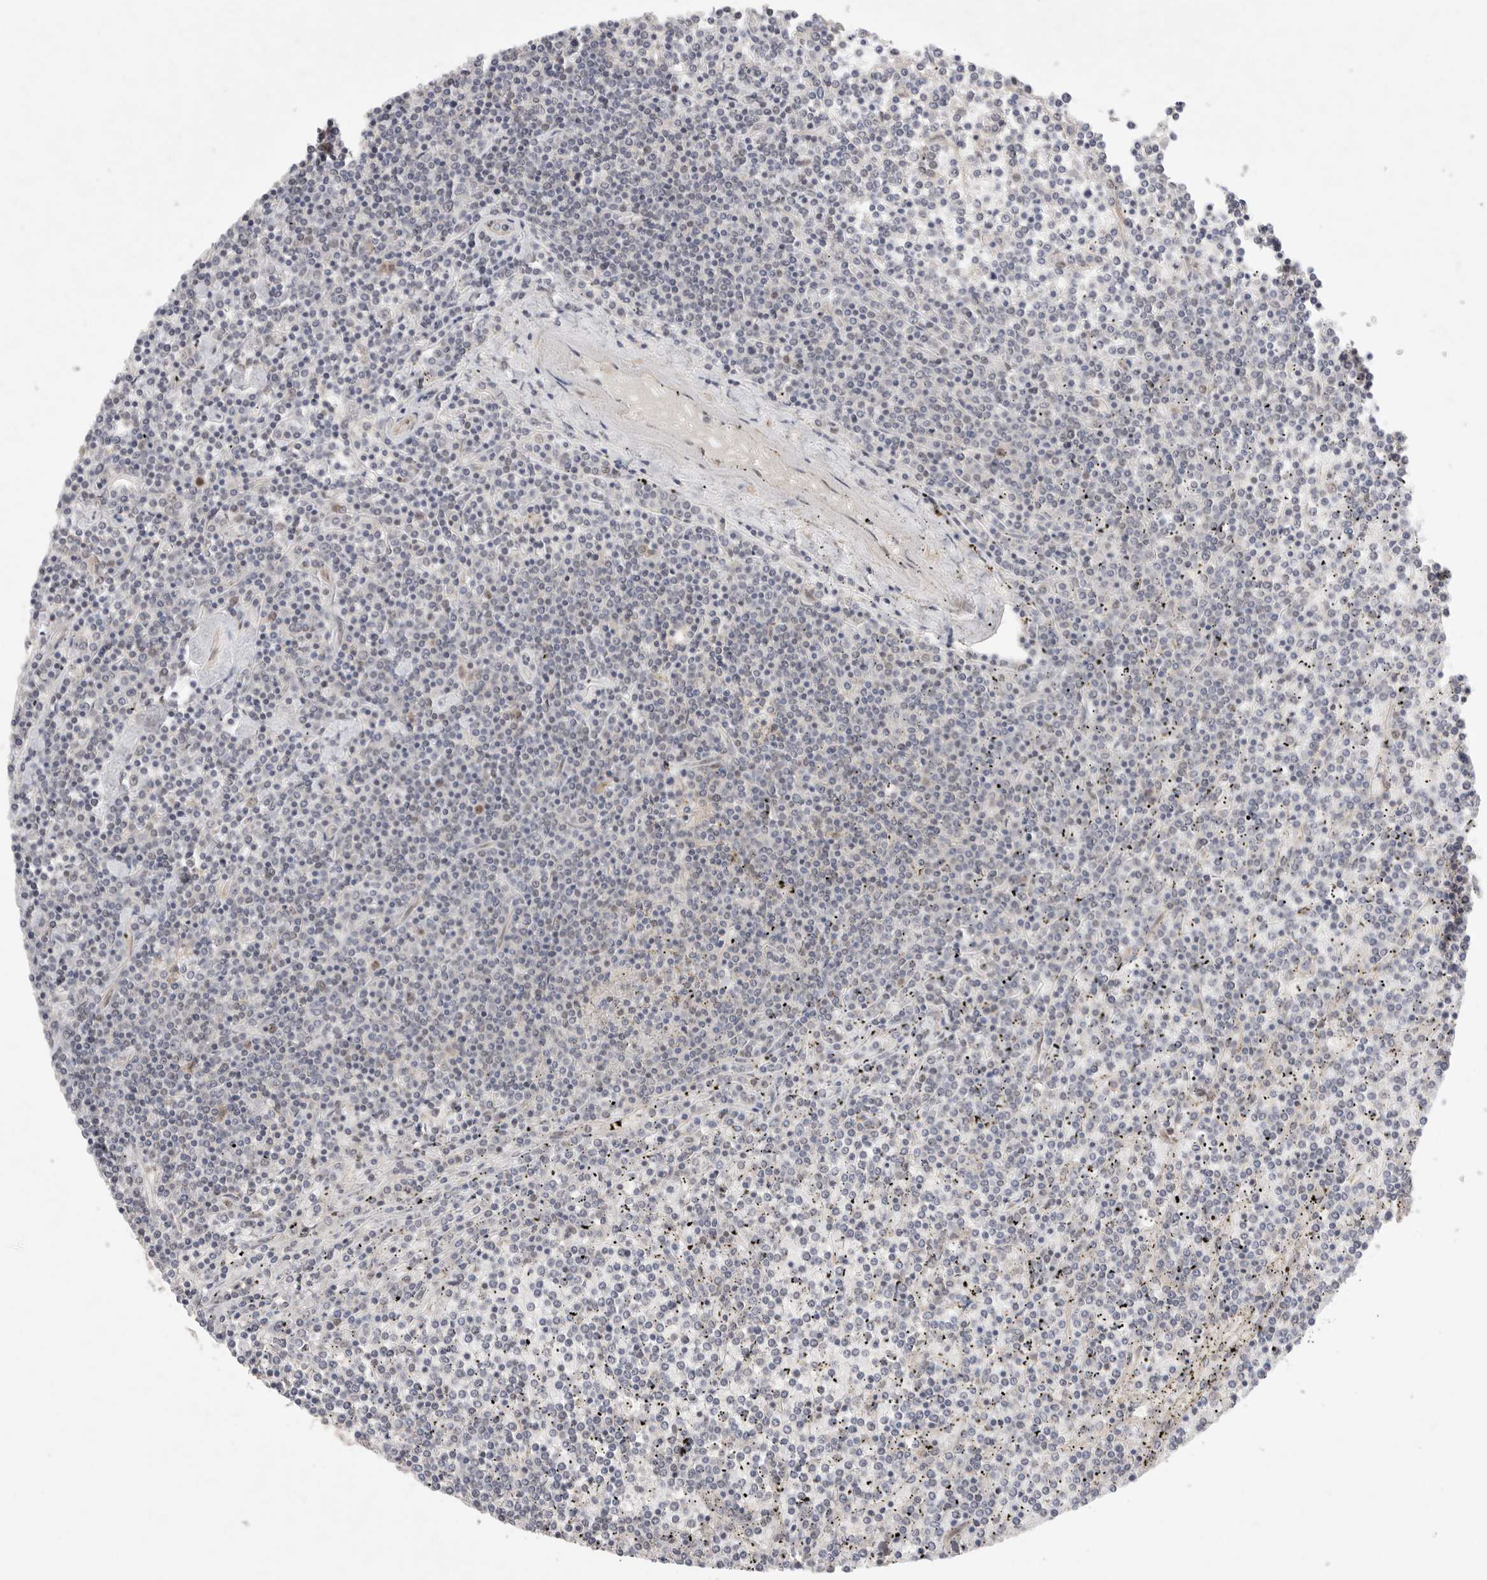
{"staining": {"intensity": "negative", "quantity": "none", "location": "none"}, "tissue": "lymphoma", "cell_type": "Tumor cells", "image_type": "cancer", "snomed": [{"axis": "morphology", "description": "Malignant lymphoma, non-Hodgkin's type, Low grade"}, {"axis": "topography", "description": "Spleen"}], "caption": "Histopathology image shows no significant protein expression in tumor cells of lymphoma. Nuclei are stained in blue.", "gene": "LEMD3", "patient": {"sex": "female", "age": 19}}